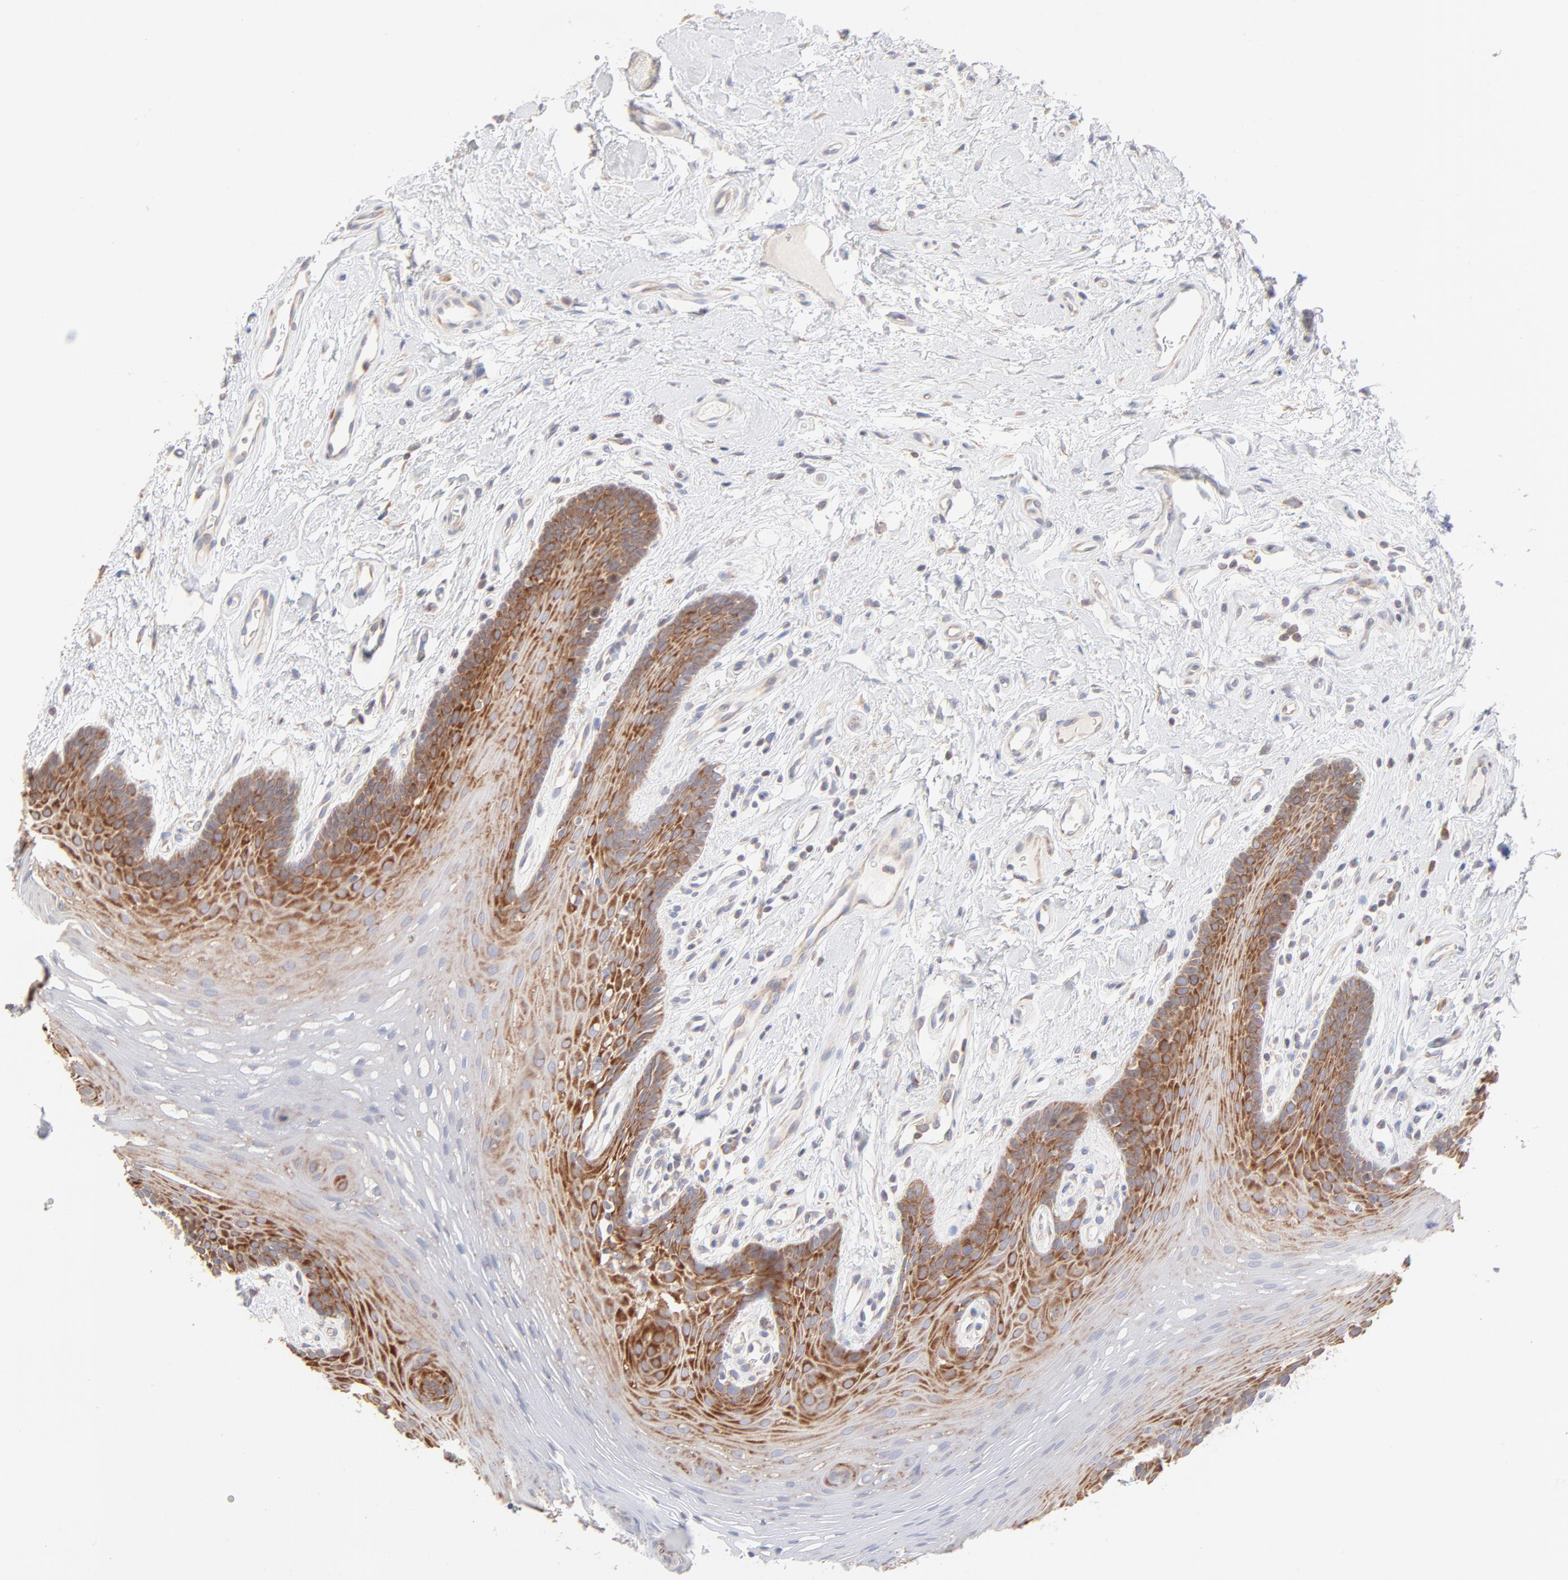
{"staining": {"intensity": "strong", "quantity": "25%-75%", "location": "cytoplasmic/membranous"}, "tissue": "oral mucosa", "cell_type": "Squamous epithelial cells", "image_type": "normal", "snomed": [{"axis": "morphology", "description": "Normal tissue, NOS"}, {"axis": "topography", "description": "Oral tissue"}], "caption": "Protein expression by IHC reveals strong cytoplasmic/membranous expression in approximately 25%-75% of squamous epithelial cells in benign oral mucosa. (DAB IHC with brightfield microscopy, high magnification).", "gene": "RPS21", "patient": {"sex": "male", "age": 62}}